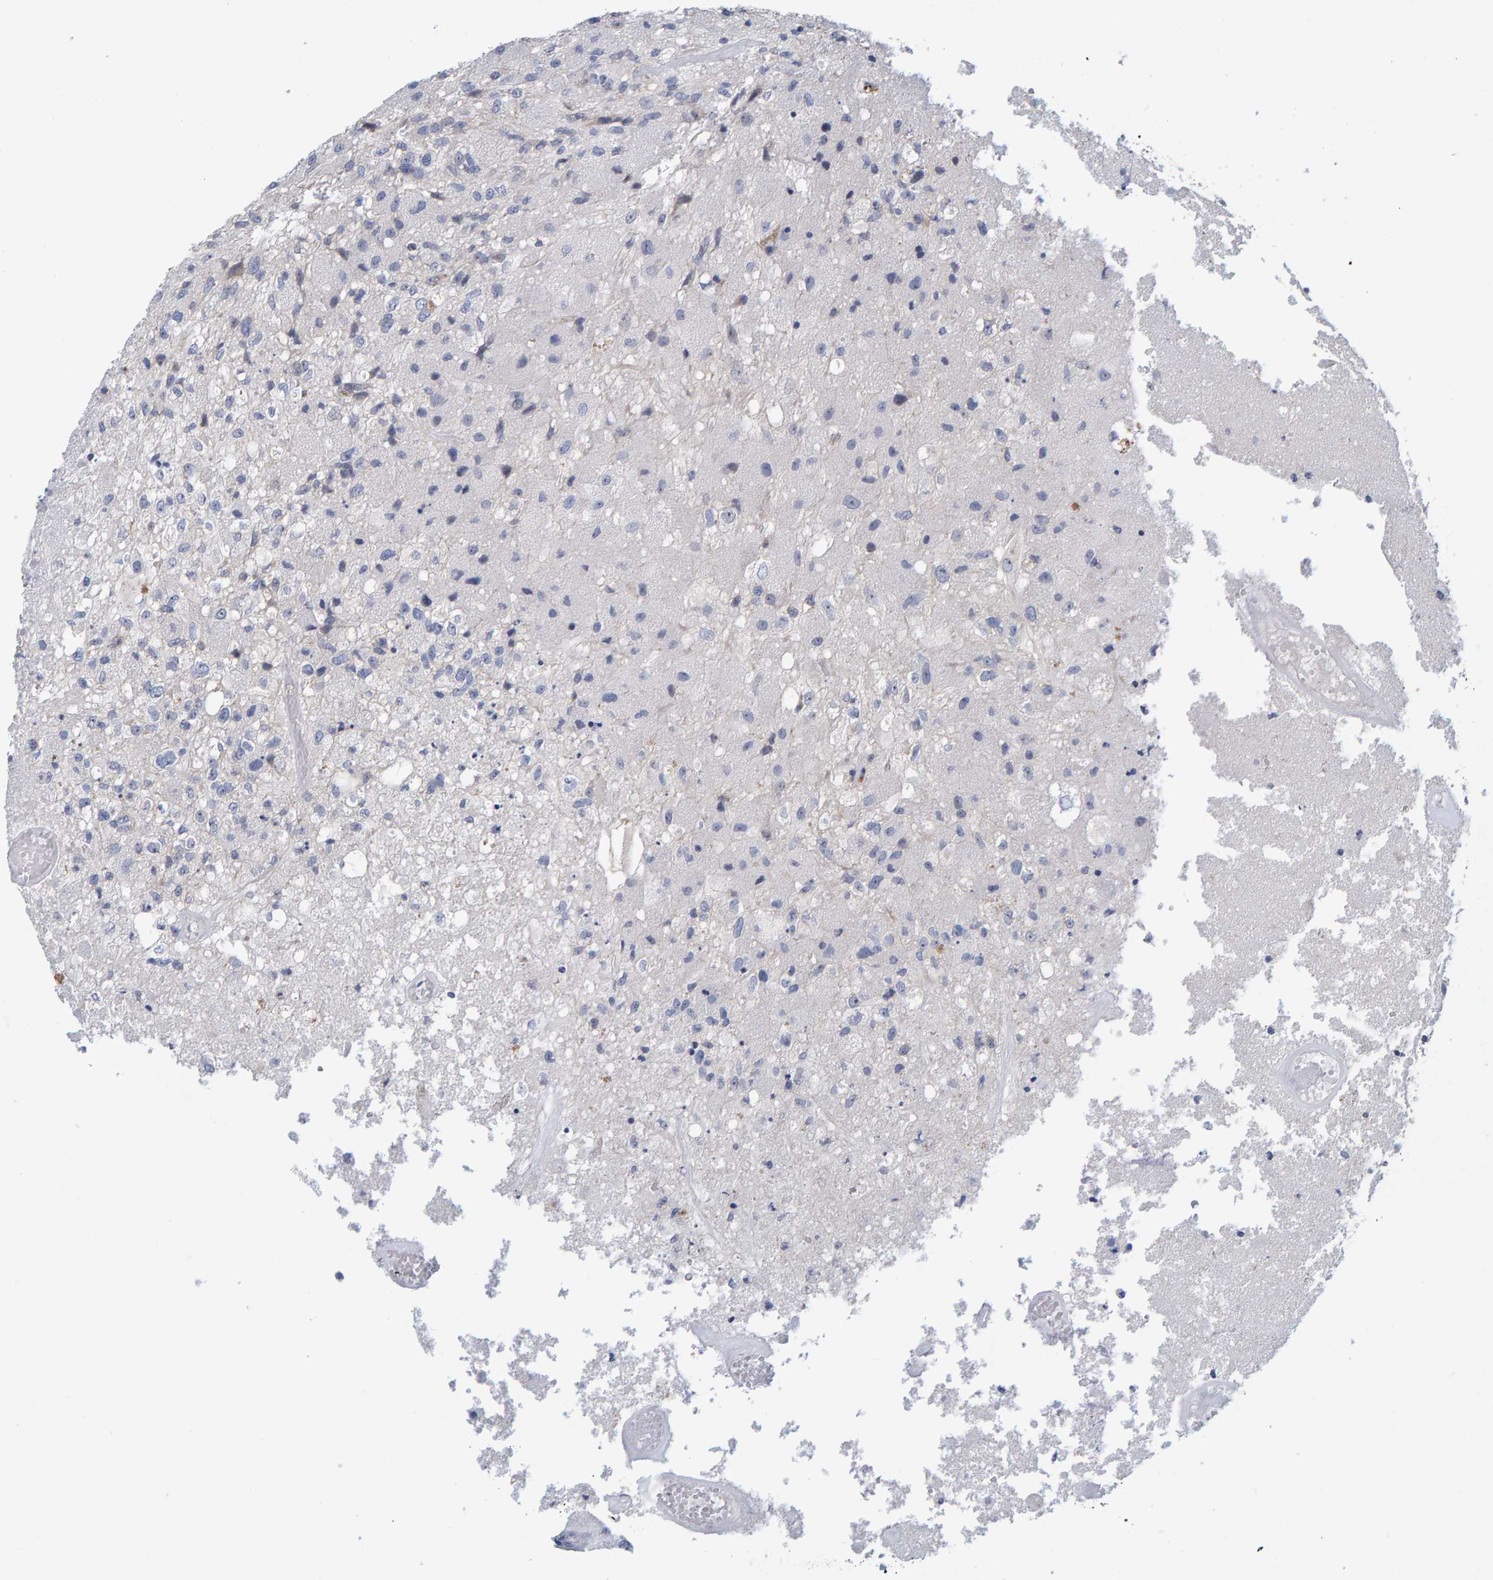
{"staining": {"intensity": "negative", "quantity": "none", "location": "none"}, "tissue": "glioma", "cell_type": "Tumor cells", "image_type": "cancer", "snomed": [{"axis": "morphology", "description": "Normal tissue, NOS"}, {"axis": "morphology", "description": "Glioma, malignant, High grade"}, {"axis": "topography", "description": "Cerebral cortex"}], "caption": "IHC of high-grade glioma (malignant) displays no staining in tumor cells. (Brightfield microscopy of DAB immunohistochemistry at high magnification).", "gene": "ZNF77", "patient": {"sex": "male", "age": 77}}